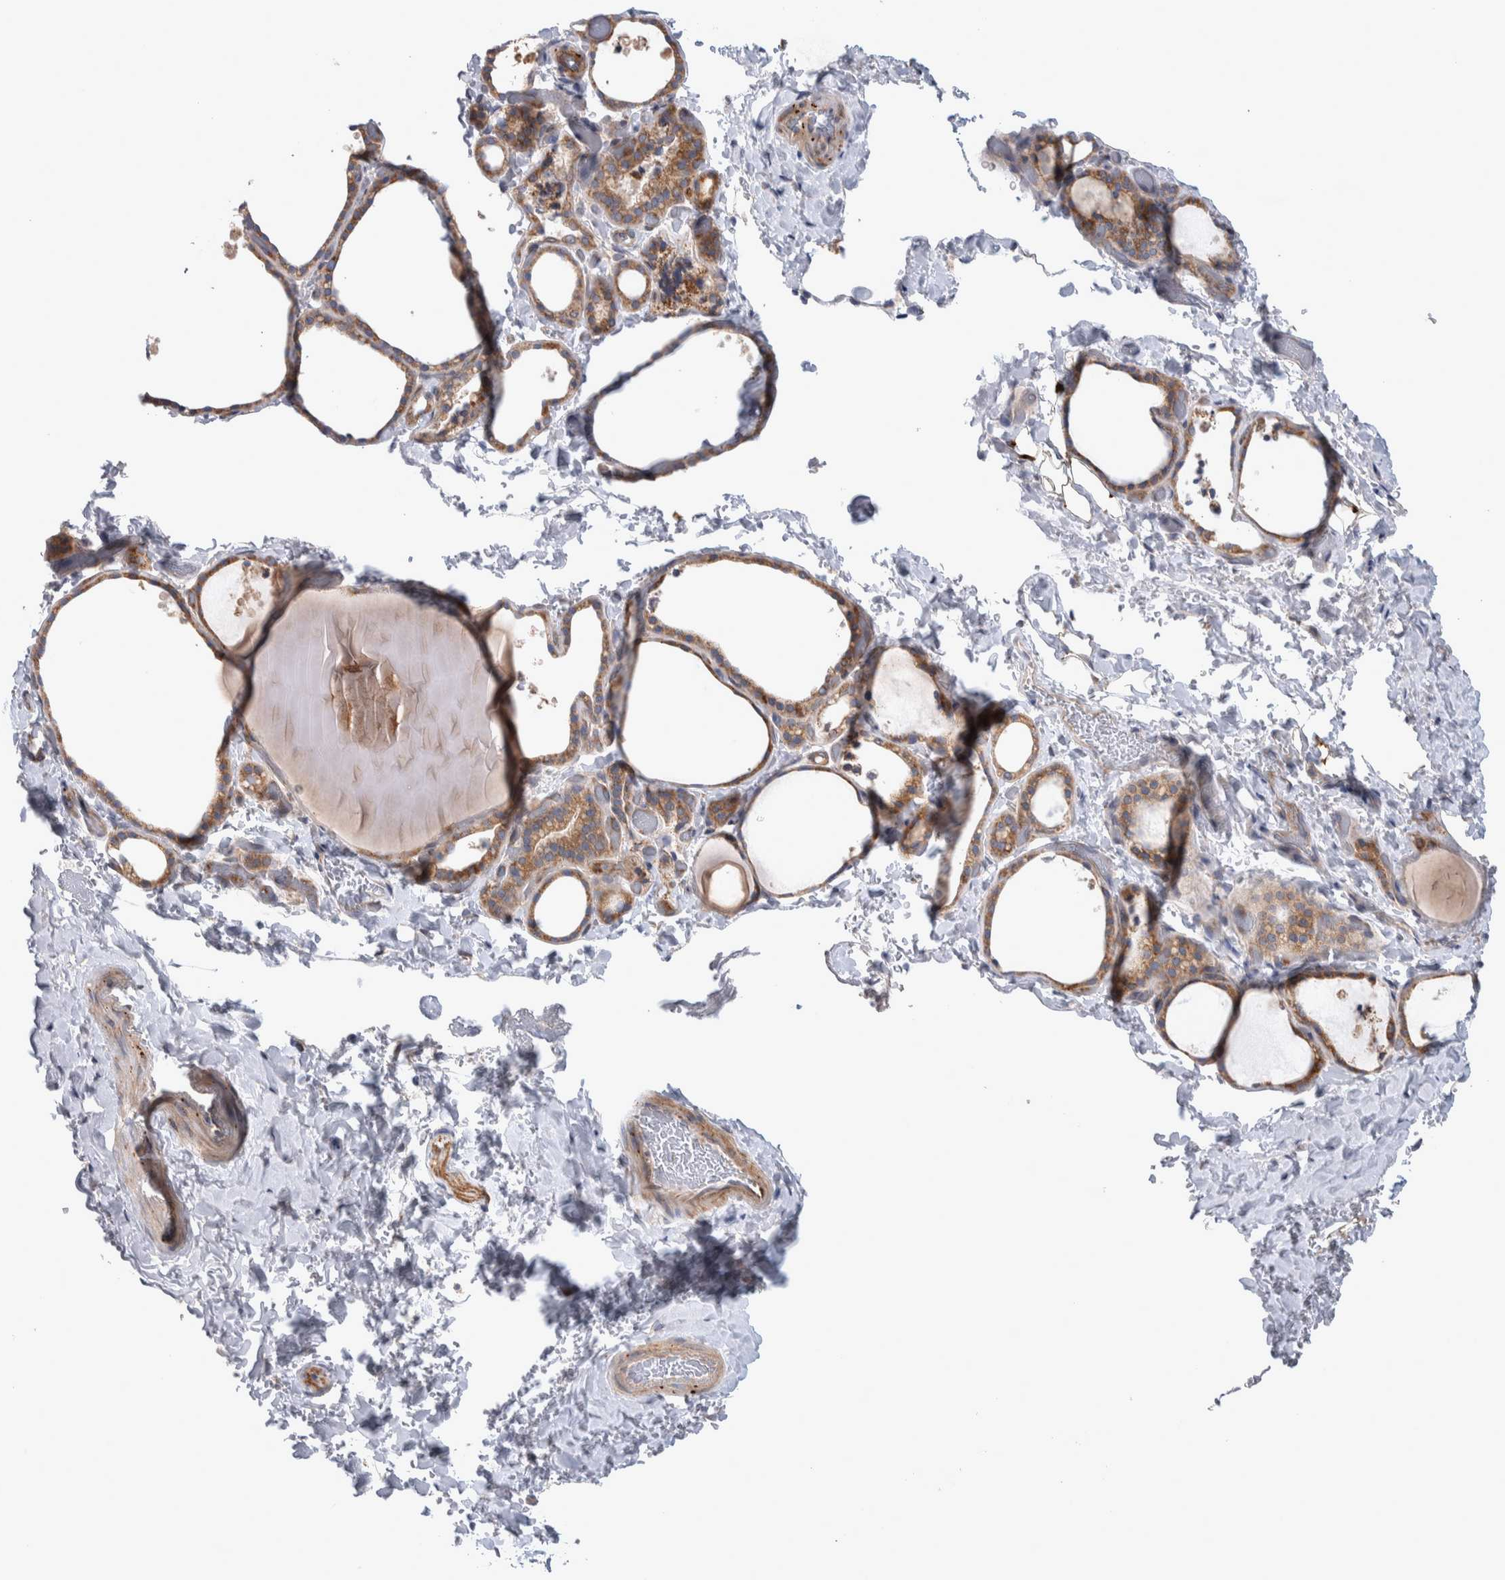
{"staining": {"intensity": "moderate", "quantity": ">75%", "location": "cytoplasmic/membranous"}, "tissue": "thyroid gland", "cell_type": "Glandular cells", "image_type": "normal", "snomed": [{"axis": "morphology", "description": "Normal tissue, NOS"}, {"axis": "topography", "description": "Thyroid gland"}], "caption": "Immunohistochemical staining of normal human thyroid gland demonstrates >75% levels of moderate cytoplasmic/membranous protein staining in about >75% of glandular cells. (DAB (3,3'-diaminobenzidine) IHC with brightfield microscopy, high magnification).", "gene": "SCO1", "patient": {"sex": "female", "age": 44}}